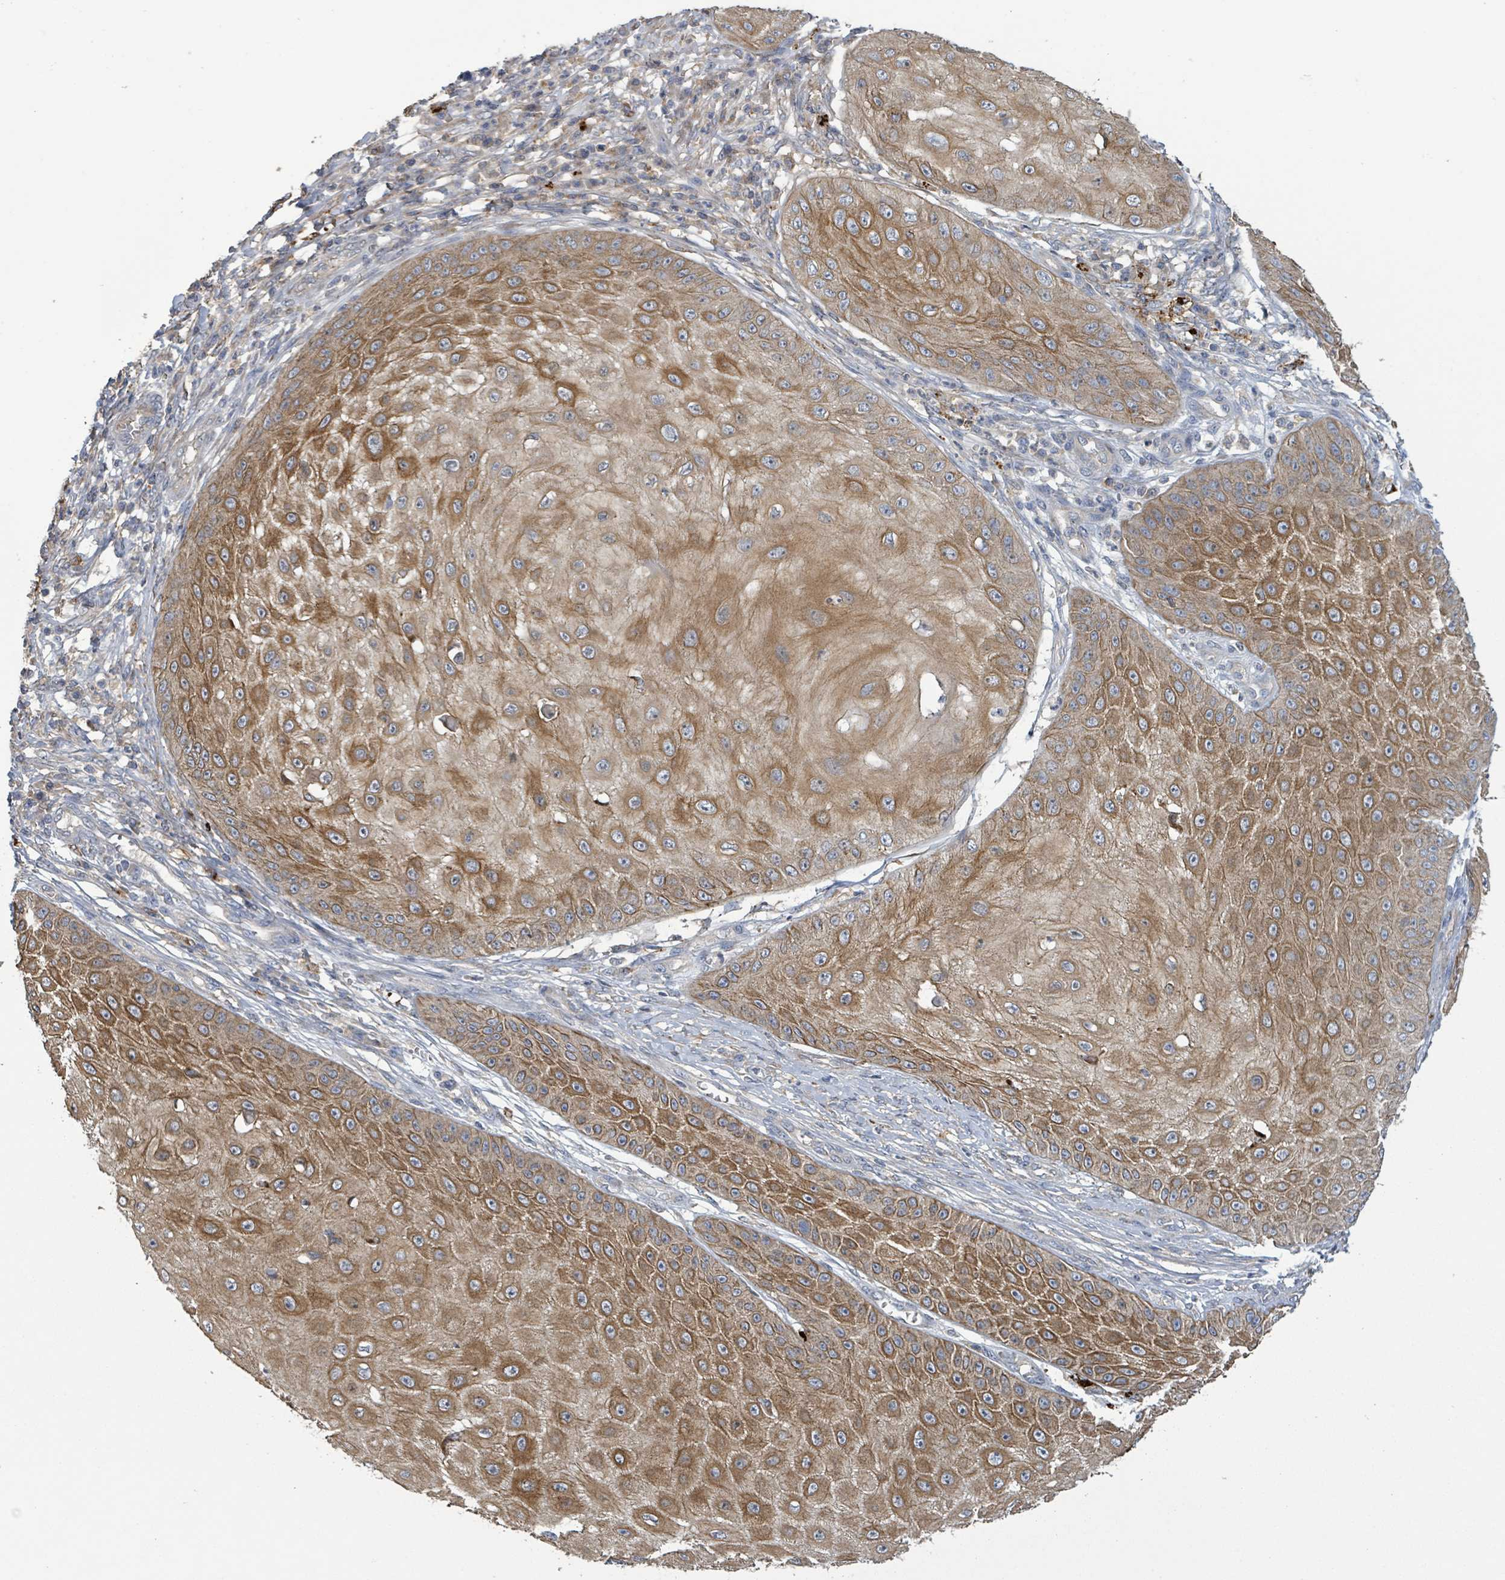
{"staining": {"intensity": "moderate", "quantity": ">75%", "location": "cytoplasmic/membranous"}, "tissue": "skin cancer", "cell_type": "Tumor cells", "image_type": "cancer", "snomed": [{"axis": "morphology", "description": "Squamous cell carcinoma, NOS"}, {"axis": "topography", "description": "Skin"}], "caption": "High-magnification brightfield microscopy of skin cancer (squamous cell carcinoma) stained with DAB (brown) and counterstained with hematoxylin (blue). tumor cells exhibit moderate cytoplasmic/membranous expression is seen in approximately>75% of cells.", "gene": "PLAAT1", "patient": {"sex": "male", "age": 70}}